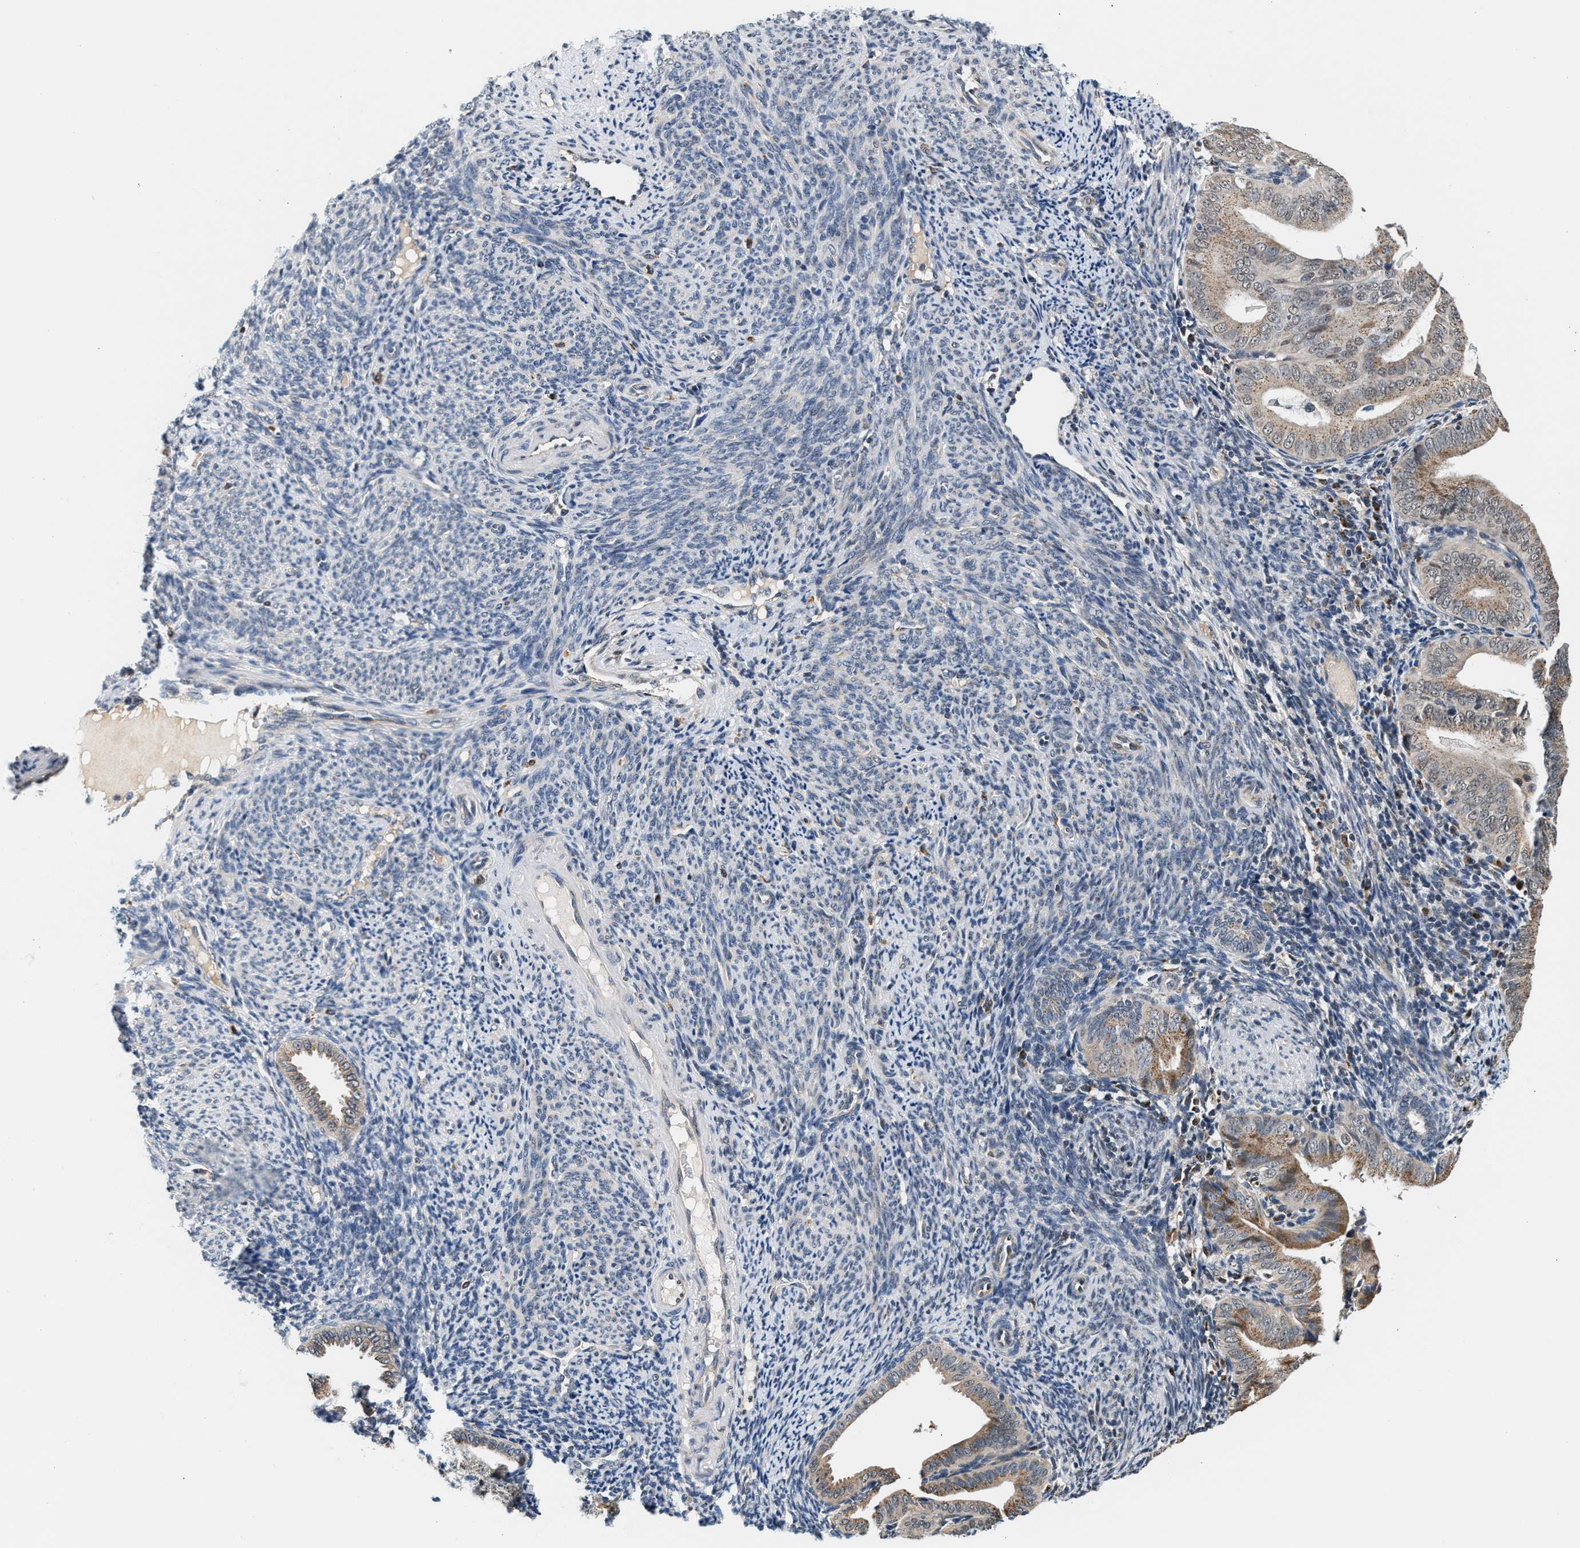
{"staining": {"intensity": "moderate", "quantity": ">75%", "location": "cytoplasmic/membranous"}, "tissue": "endometrial cancer", "cell_type": "Tumor cells", "image_type": "cancer", "snomed": [{"axis": "morphology", "description": "Adenocarcinoma, NOS"}, {"axis": "topography", "description": "Endometrium"}], "caption": "Immunohistochemistry (IHC) image of neoplastic tissue: human endometrial cancer (adenocarcinoma) stained using IHC shows medium levels of moderate protein expression localized specifically in the cytoplasmic/membranous of tumor cells, appearing as a cytoplasmic/membranous brown color.", "gene": "KCNMB2", "patient": {"sex": "female", "age": 58}}